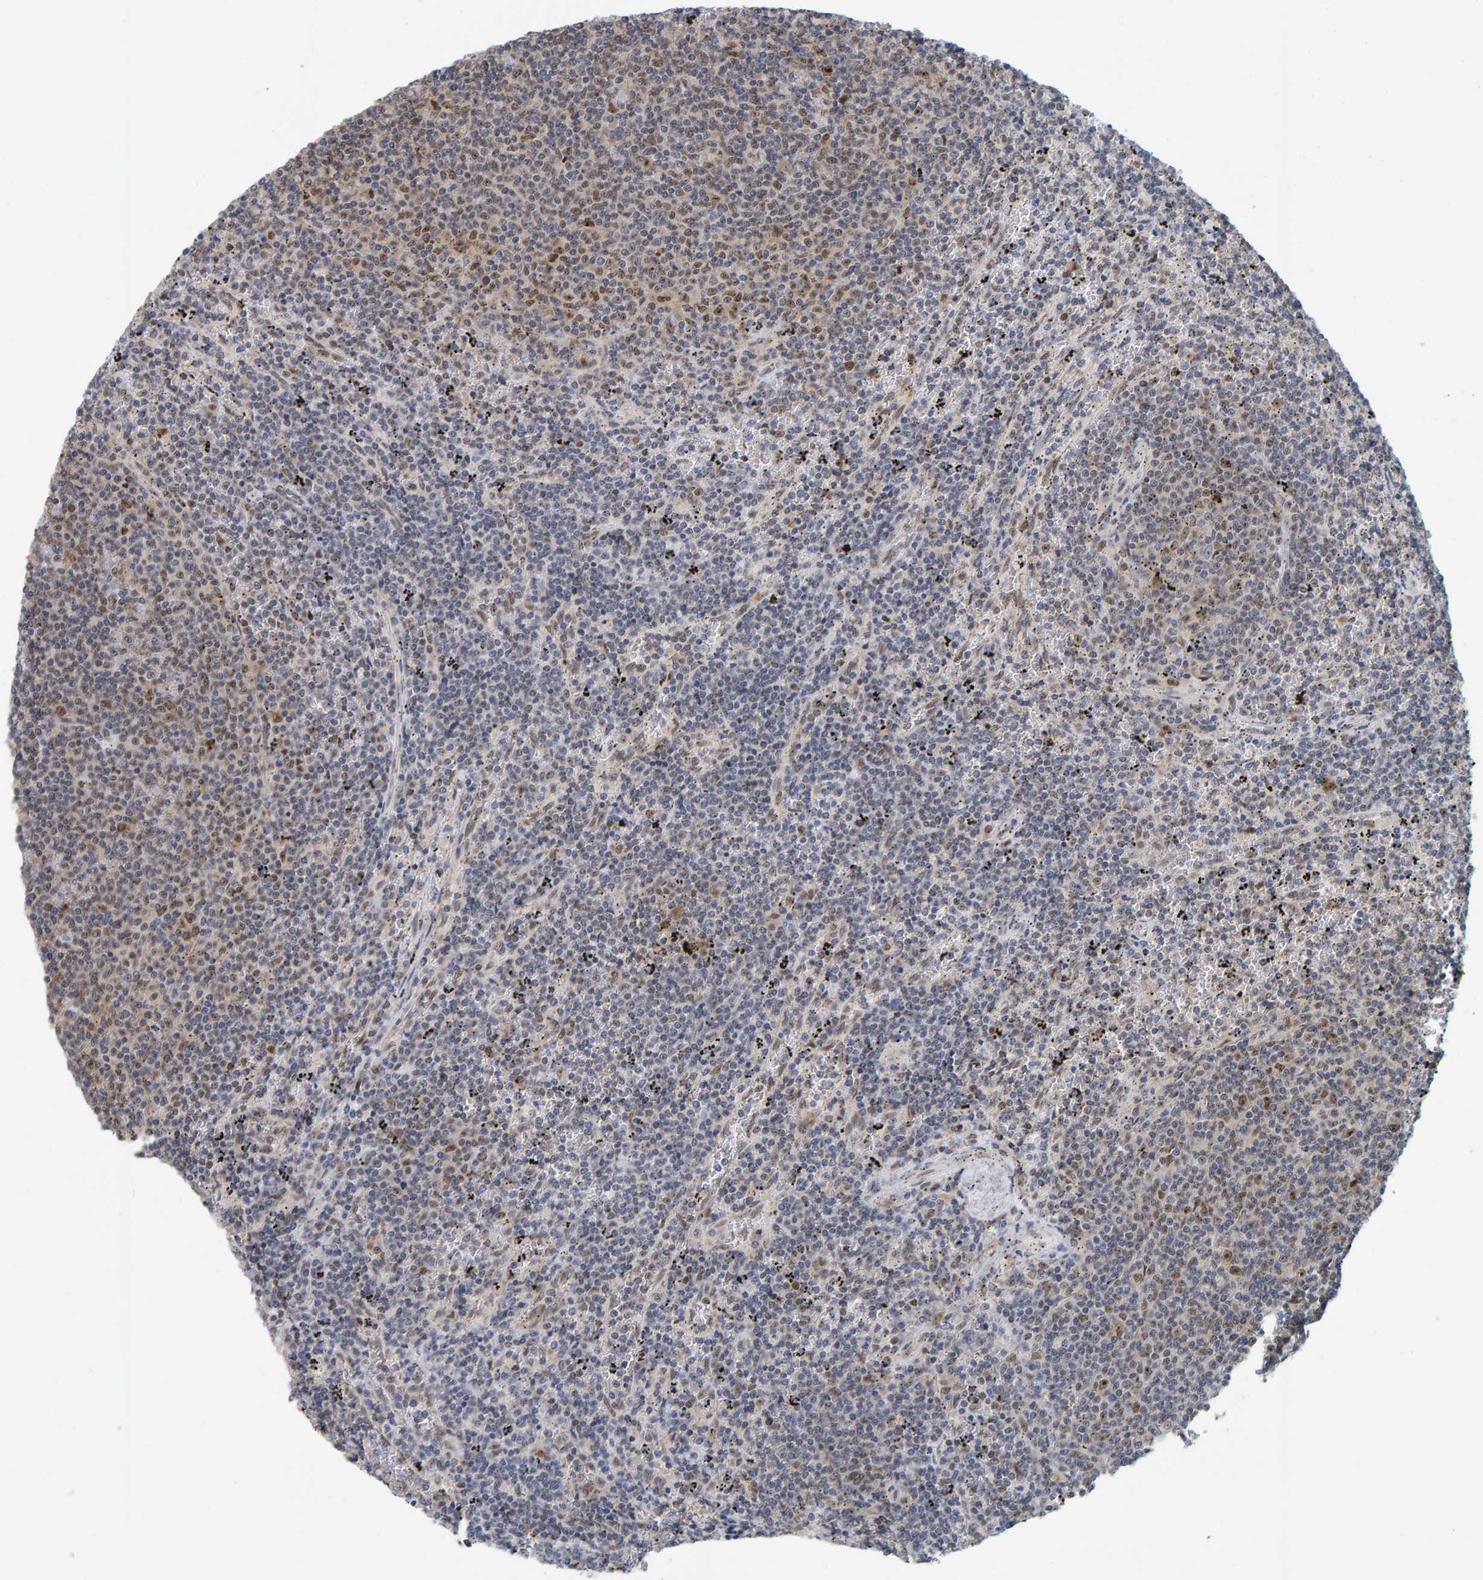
{"staining": {"intensity": "weak", "quantity": "25%-75%", "location": "nuclear"}, "tissue": "lymphoma", "cell_type": "Tumor cells", "image_type": "cancer", "snomed": [{"axis": "morphology", "description": "Malignant lymphoma, non-Hodgkin's type, Low grade"}, {"axis": "topography", "description": "Spleen"}], "caption": "This is a micrograph of immunohistochemistry (IHC) staining of lymphoma, which shows weak expression in the nuclear of tumor cells.", "gene": "POLR1E", "patient": {"sex": "female", "age": 50}}